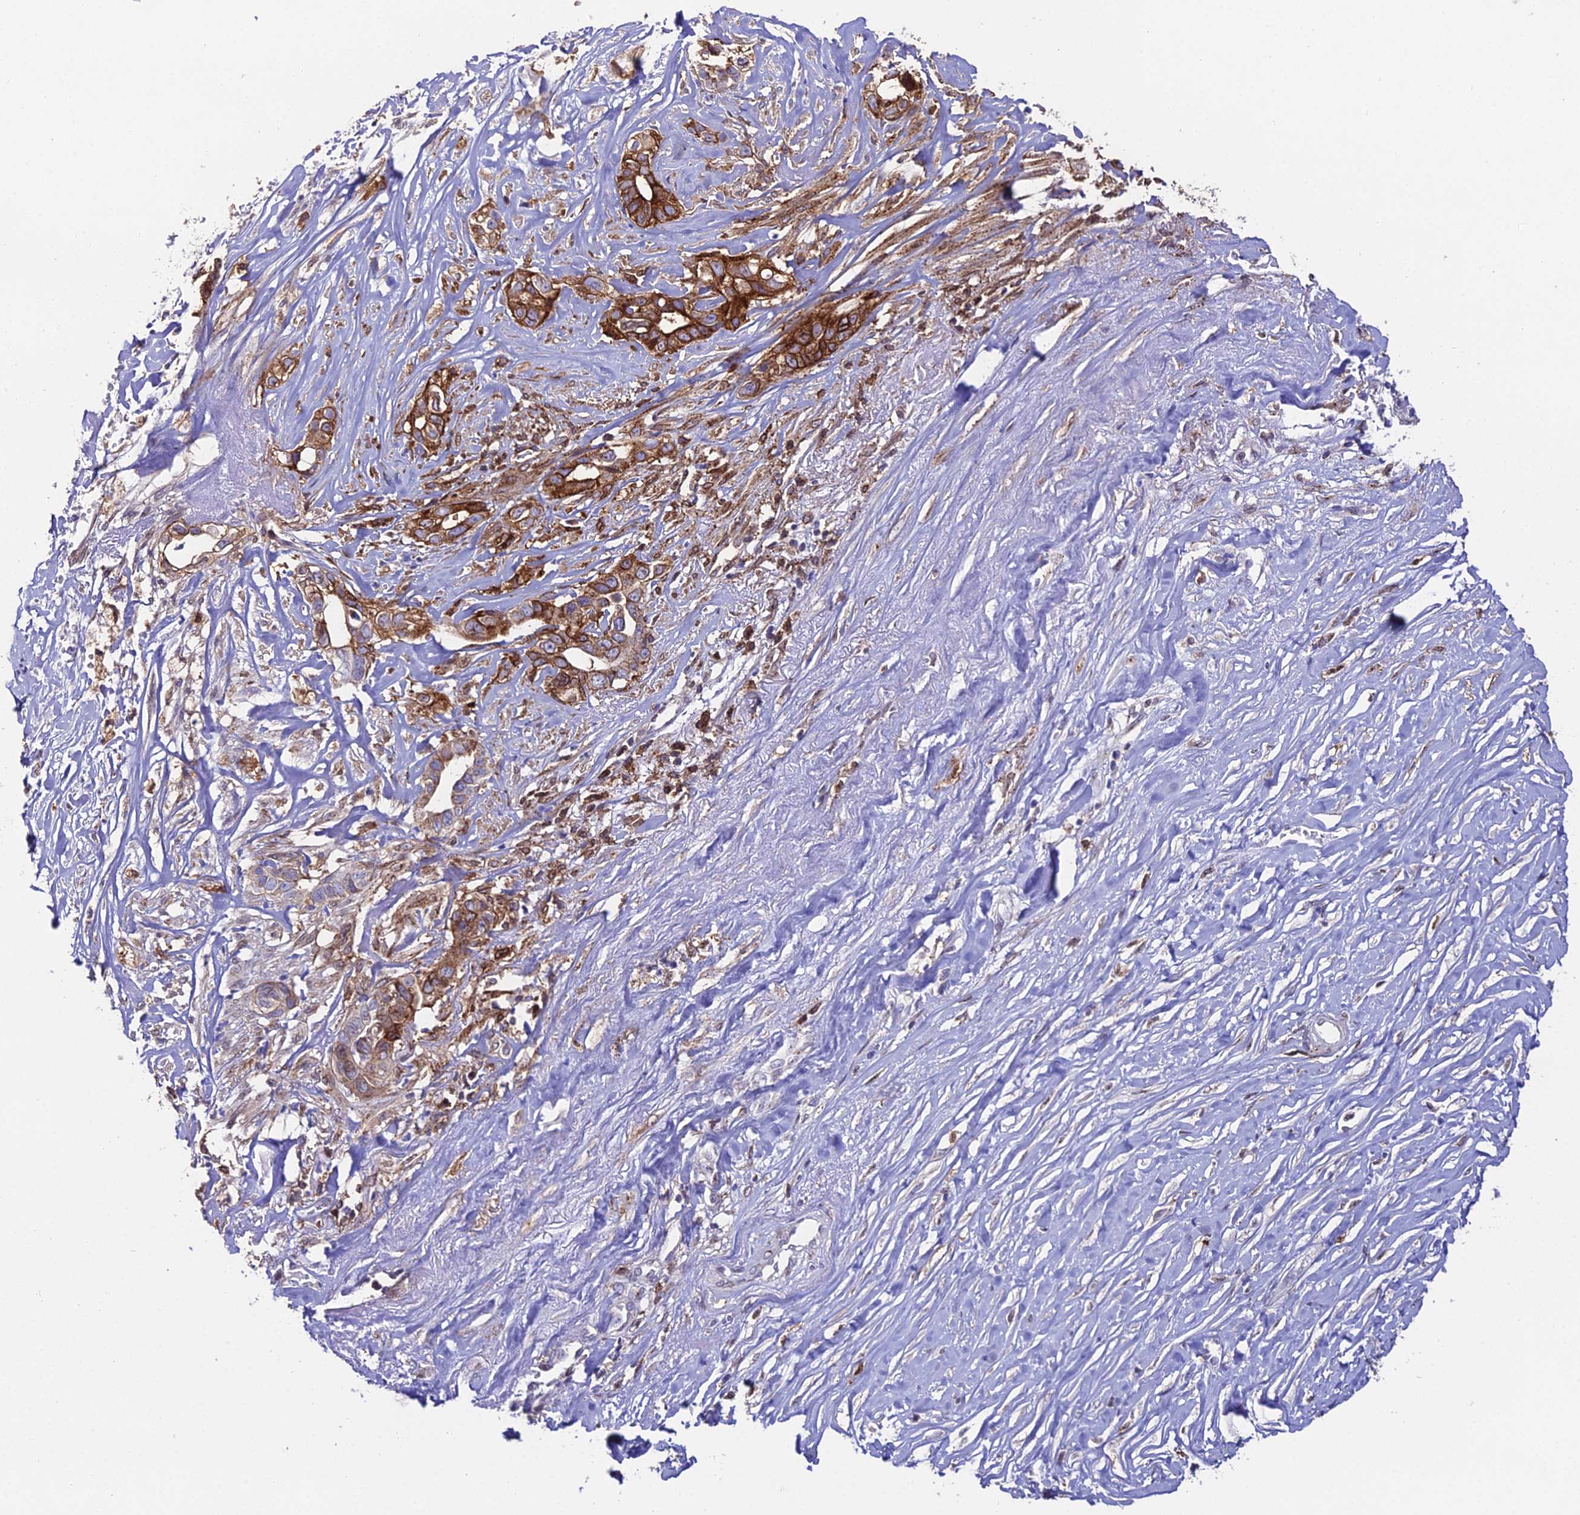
{"staining": {"intensity": "strong", "quantity": ">75%", "location": "cytoplasmic/membranous"}, "tissue": "liver cancer", "cell_type": "Tumor cells", "image_type": "cancer", "snomed": [{"axis": "morphology", "description": "Cholangiocarcinoma"}, {"axis": "topography", "description": "Liver"}], "caption": "Protein staining of liver cancer (cholangiocarcinoma) tissue shows strong cytoplasmic/membranous positivity in approximately >75% of tumor cells.", "gene": "DDX19A", "patient": {"sex": "female", "age": 79}}